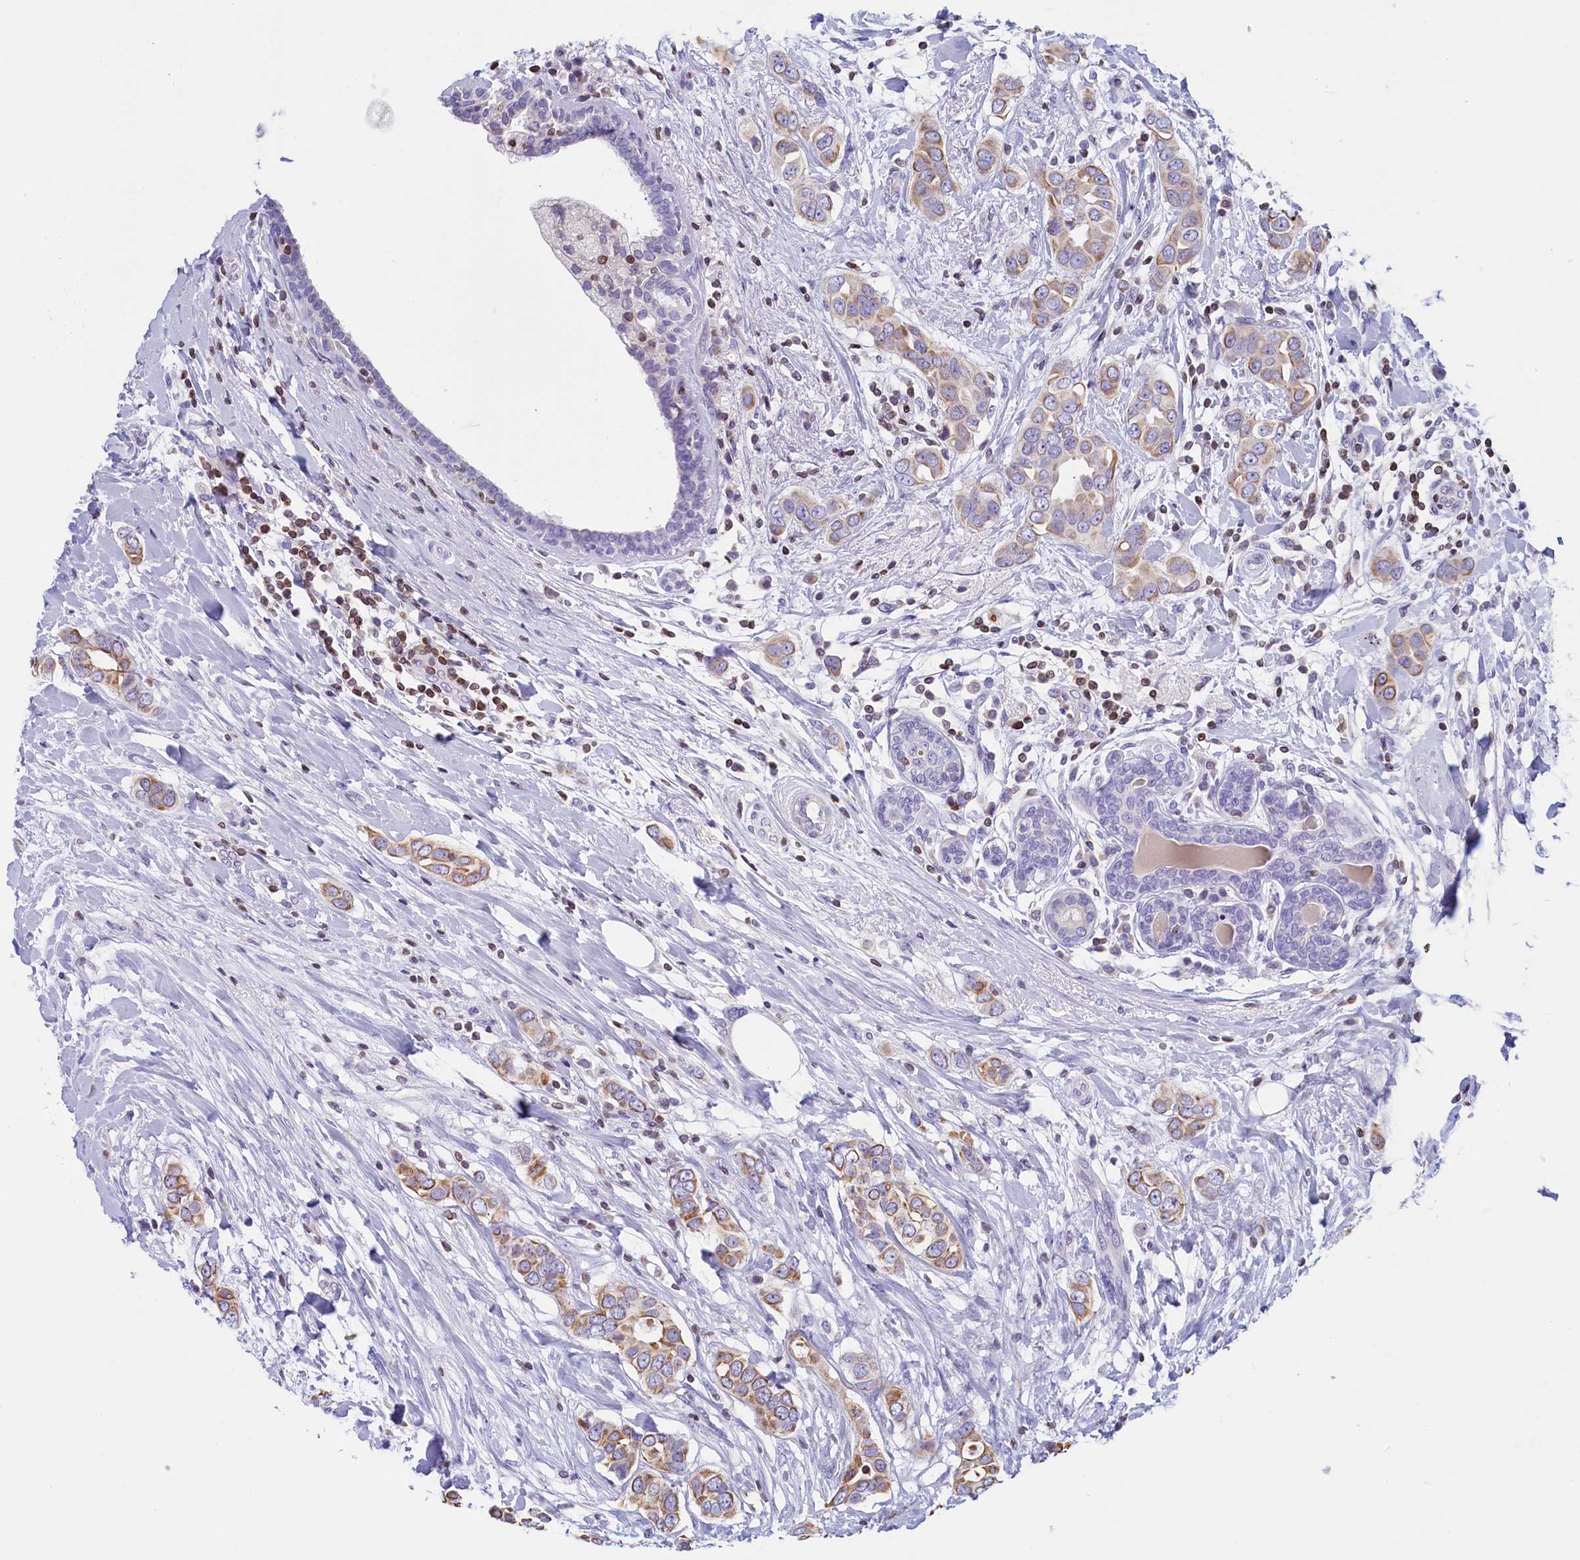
{"staining": {"intensity": "weak", "quantity": ">75%", "location": "cytoplasmic/membranous"}, "tissue": "breast cancer", "cell_type": "Tumor cells", "image_type": "cancer", "snomed": [{"axis": "morphology", "description": "Lobular carcinoma"}, {"axis": "topography", "description": "Breast"}], "caption": "Brown immunohistochemical staining in breast cancer (lobular carcinoma) exhibits weak cytoplasmic/membranous positivity in about >75% of tumor cells.", "gene": "TRAF3IP3", "patient": {"sex": "female", "age": 51}}